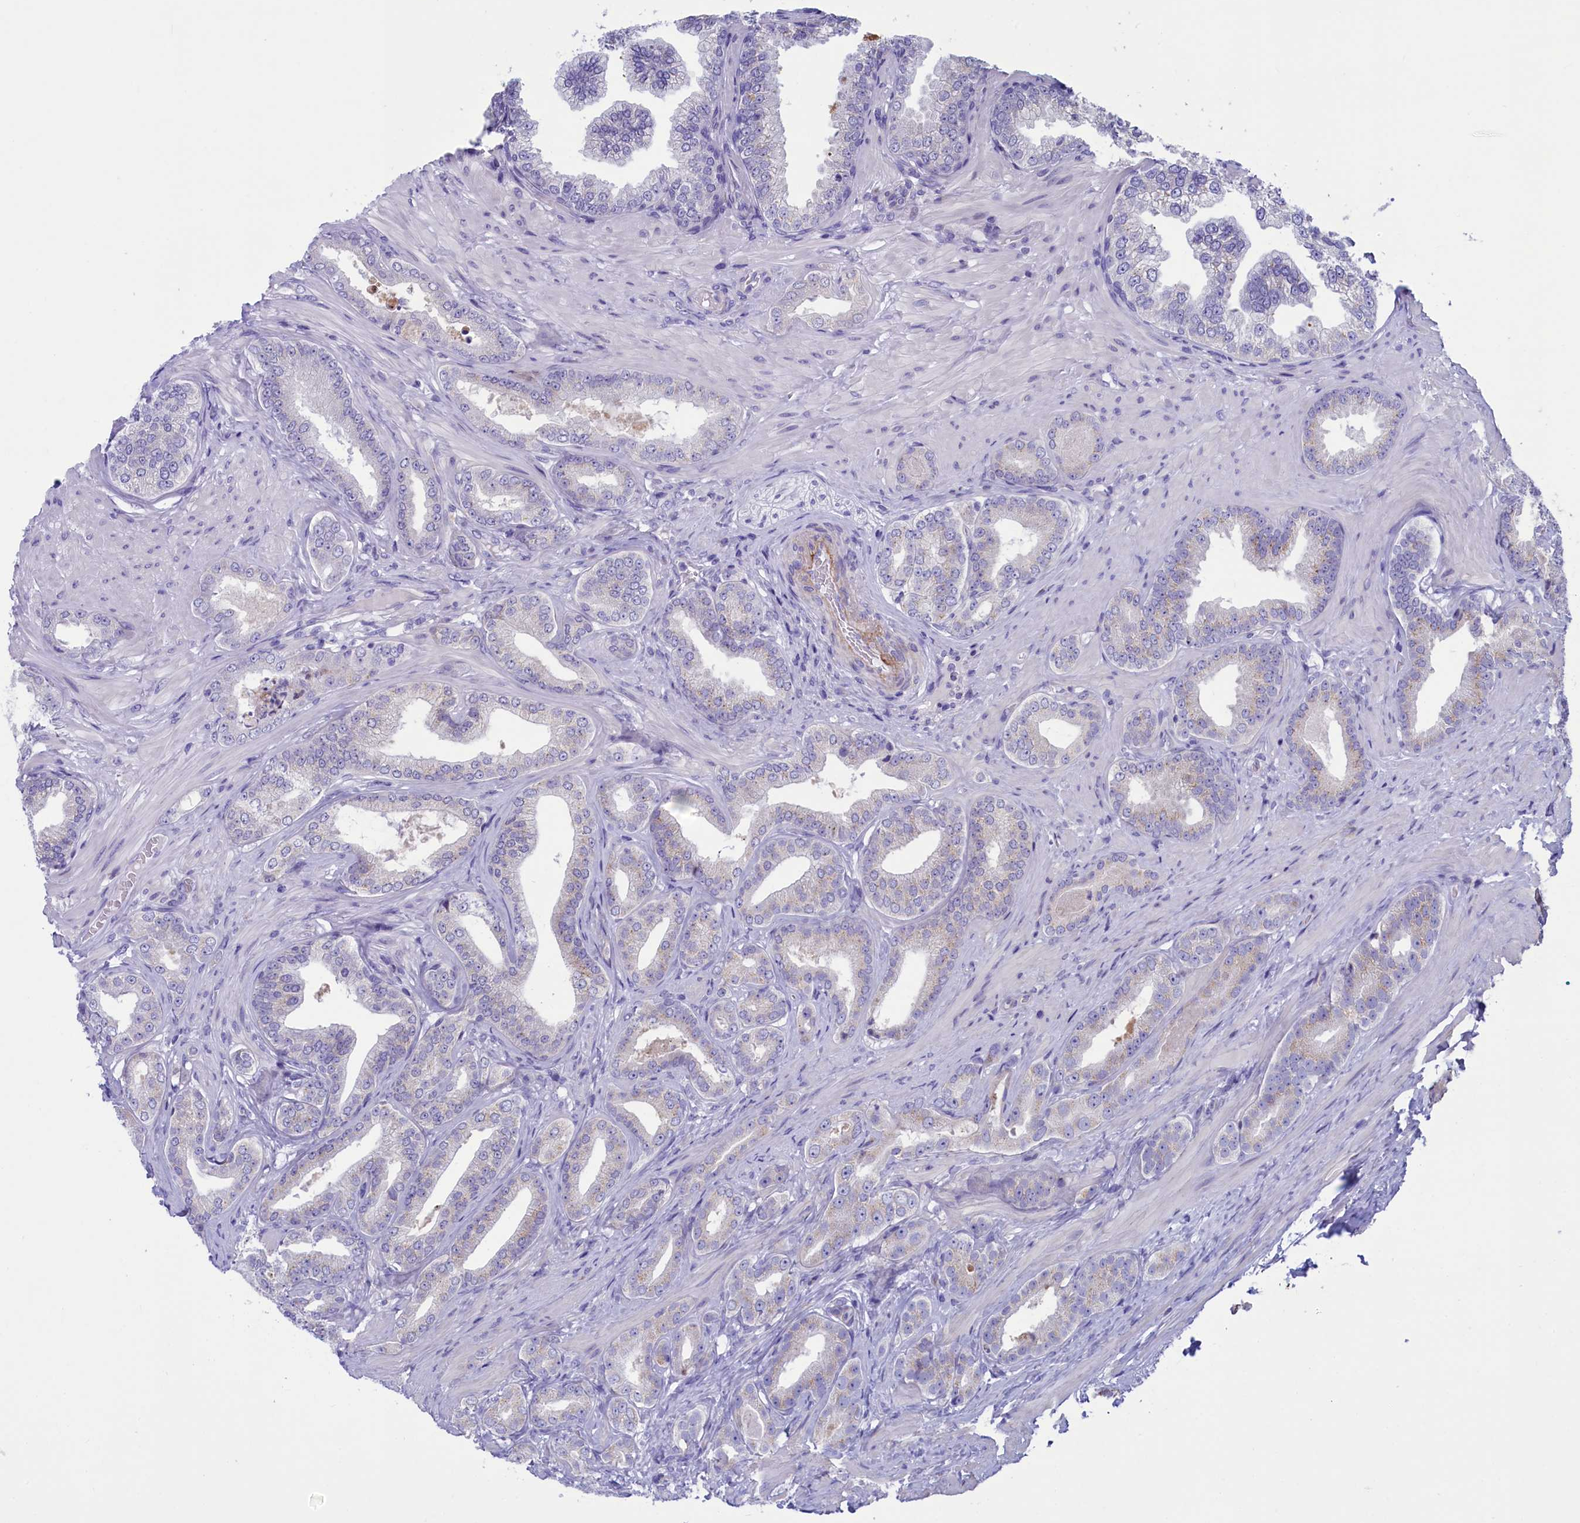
{"staining": {"intensity": "negative", "quantity": "none", "location": "none"}, "tissue": "prostate cancer", "cell_type": "Tumor cells", "image_type": "cancer", "snomed": [{"axis": "morphology", "description": "Adenocarcinoma, Low grade"}, {"axis": "topography", "description": "Prostate"}], "caption": "High power microscopy histopathology image of an immunohistochemistry (IHC) histopathology image of prostate cancer, revealing no significant positivity in tumor cells.", "gene": "LOXL1", "patient": {"sex": "male", "age": 63}}